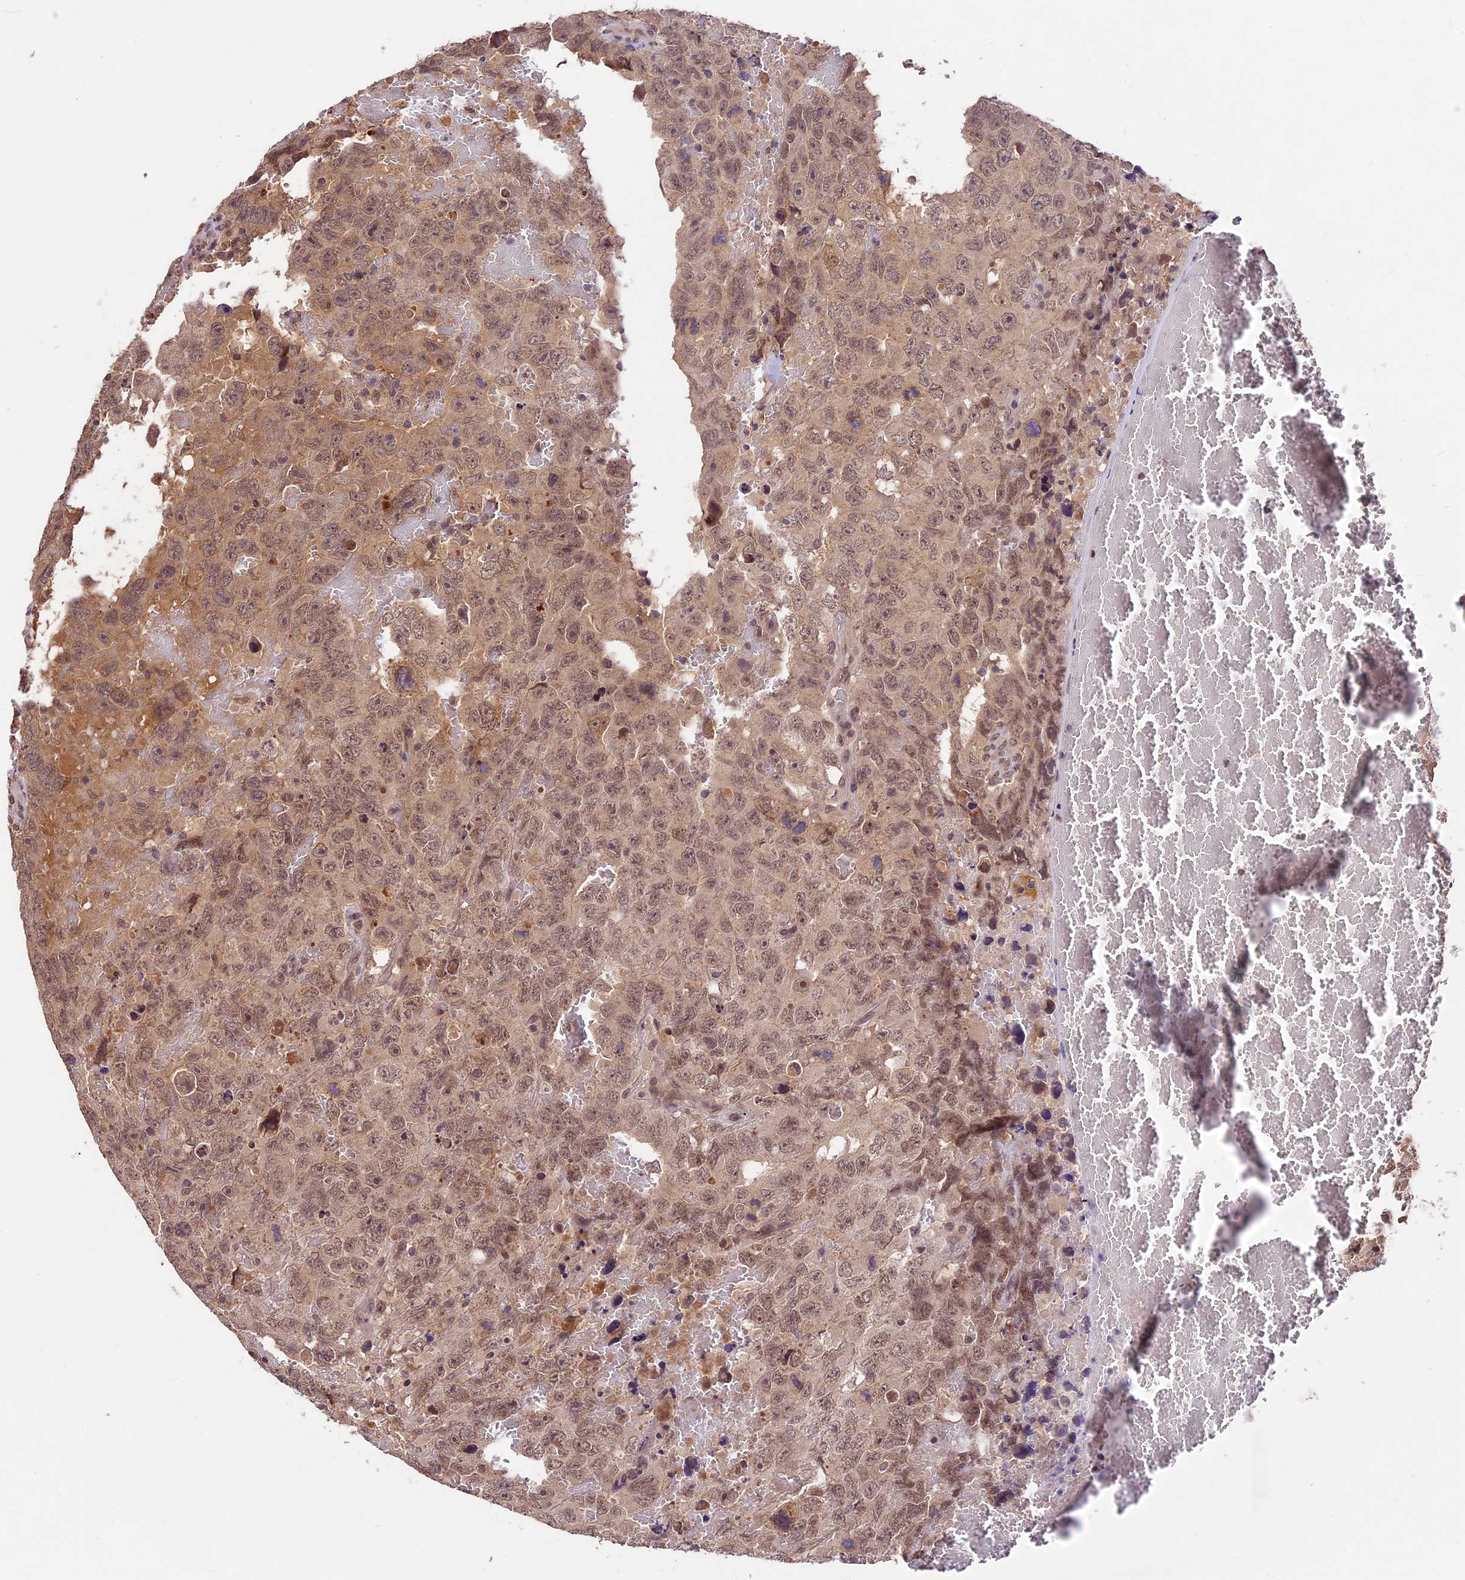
{"staining": {"intensity": "moderate", "quantity": ">75%", "location": "cytoplasmic/membranous,nuclear"}, "tissue": "testis cancer", "cell_type": "Tumor cells", "image_type": "cancer", "snomed": [{"axis": "morphology", "description": "Carcinoma, Embryonal, NOS"}, {"axis": "topography", "description": "Testis"}], "caption": "DAB (3,3'-diaminobenzidine) immunohistochemical staining of testis cancer demonstrates moderate cytoplasmic/membranous and nuclear protein staining in about >75% of tumor cells.", "gene": "ATP10A", "patient": {"sex": "male", "age": 45}}